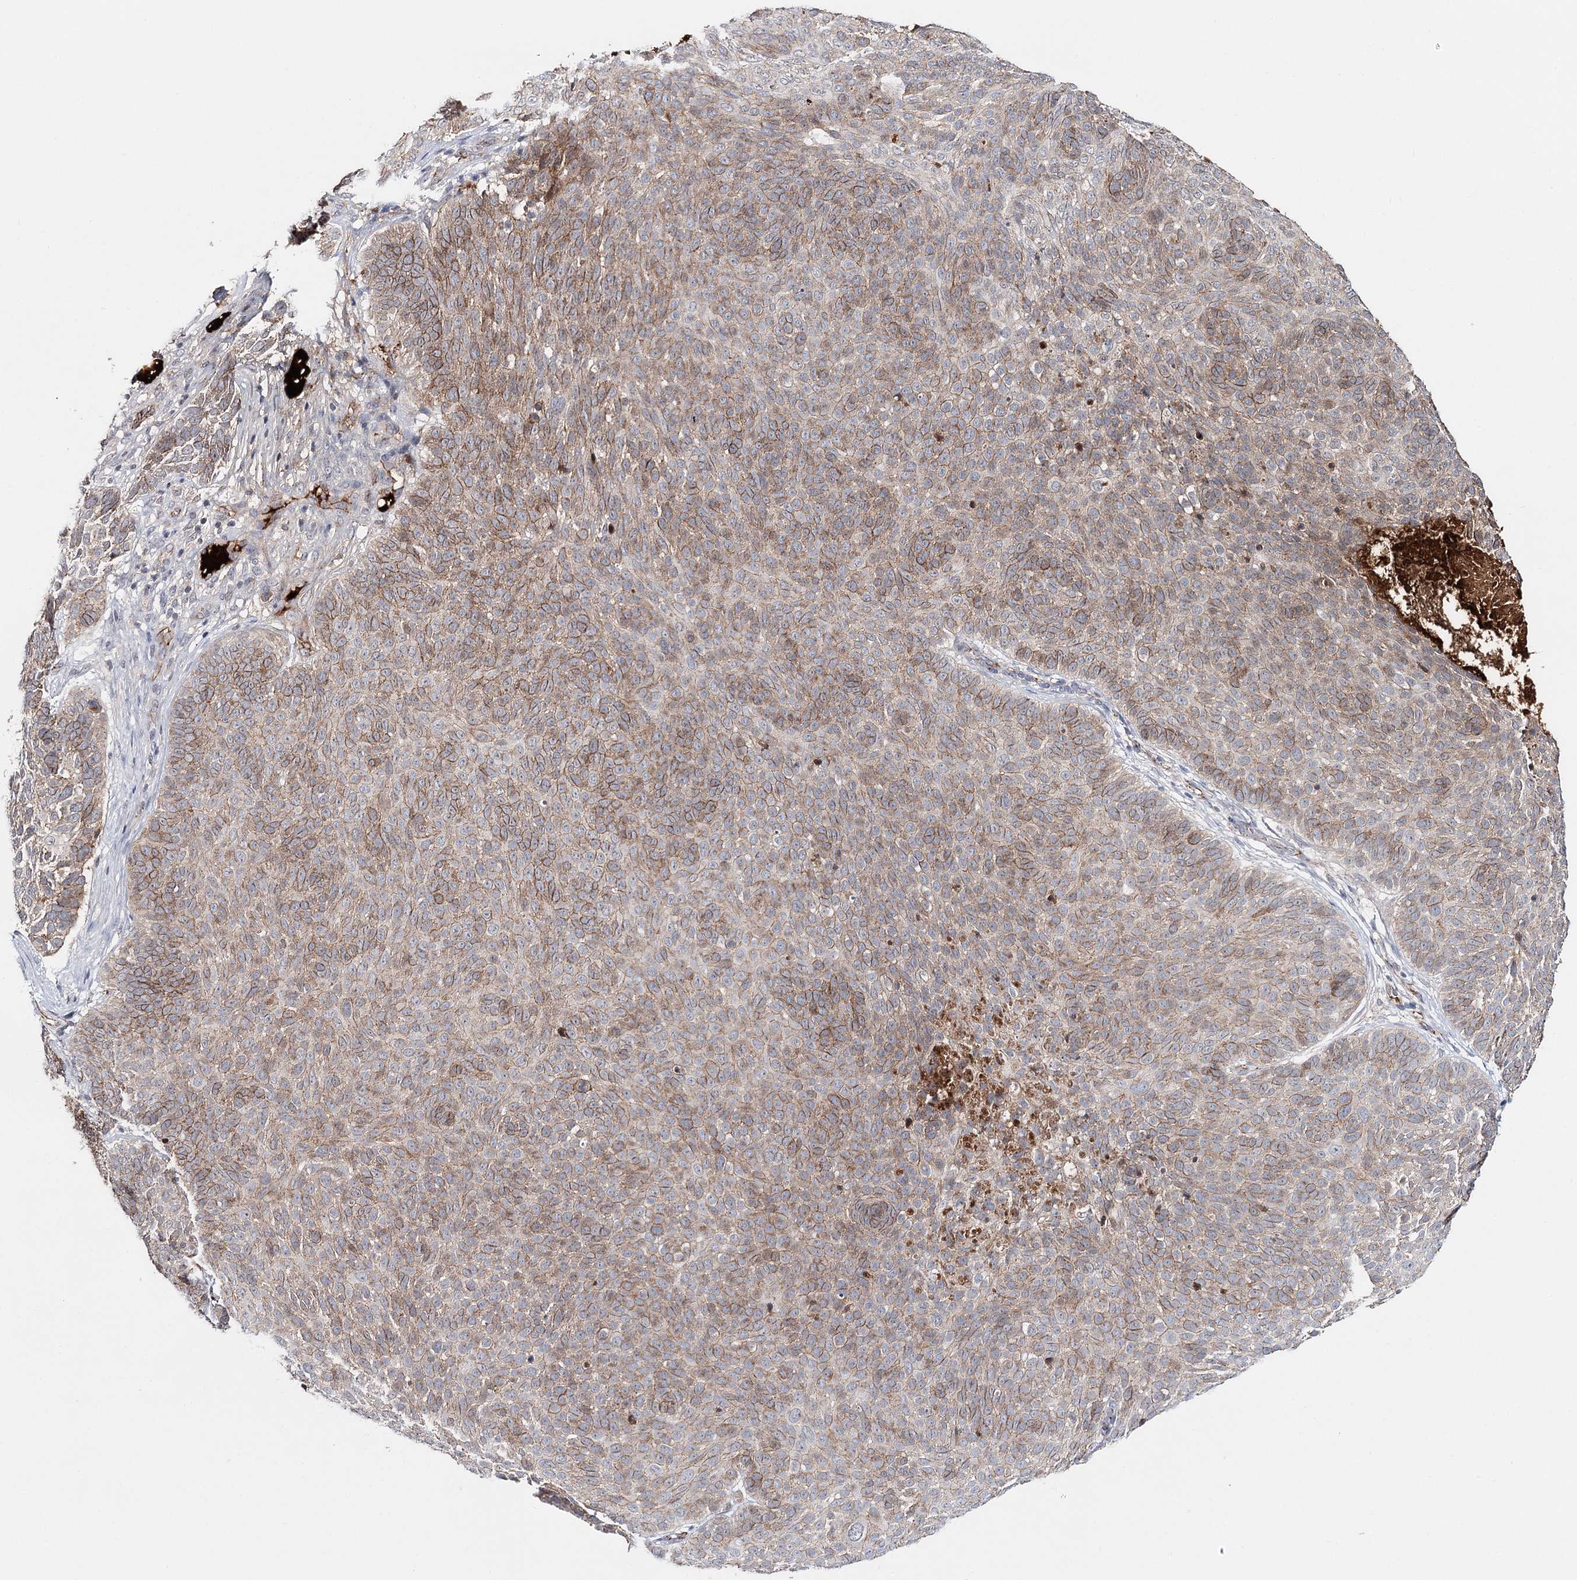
{"staining": {"intensity": "moderate", "quantity": "25%-75%", "location": "cytoplasmic/membranous"}, "tissue": "skin cancer", "cell_type": "Tumor cells", "image_type": "cancer", "snomed": [{"axis": "morphology", "description": "Basal cell carcinoma"}, {"axis": "topography", "description": "Skin"}], "caption": "Protein expression analysis of human skin basal cell carcinoma reveals moderate cytoplasmic/membranous expression in about 25%-75% of tumor cells.", "gene": "PKP4", "patient": {"sex": "male", "age": 85}}